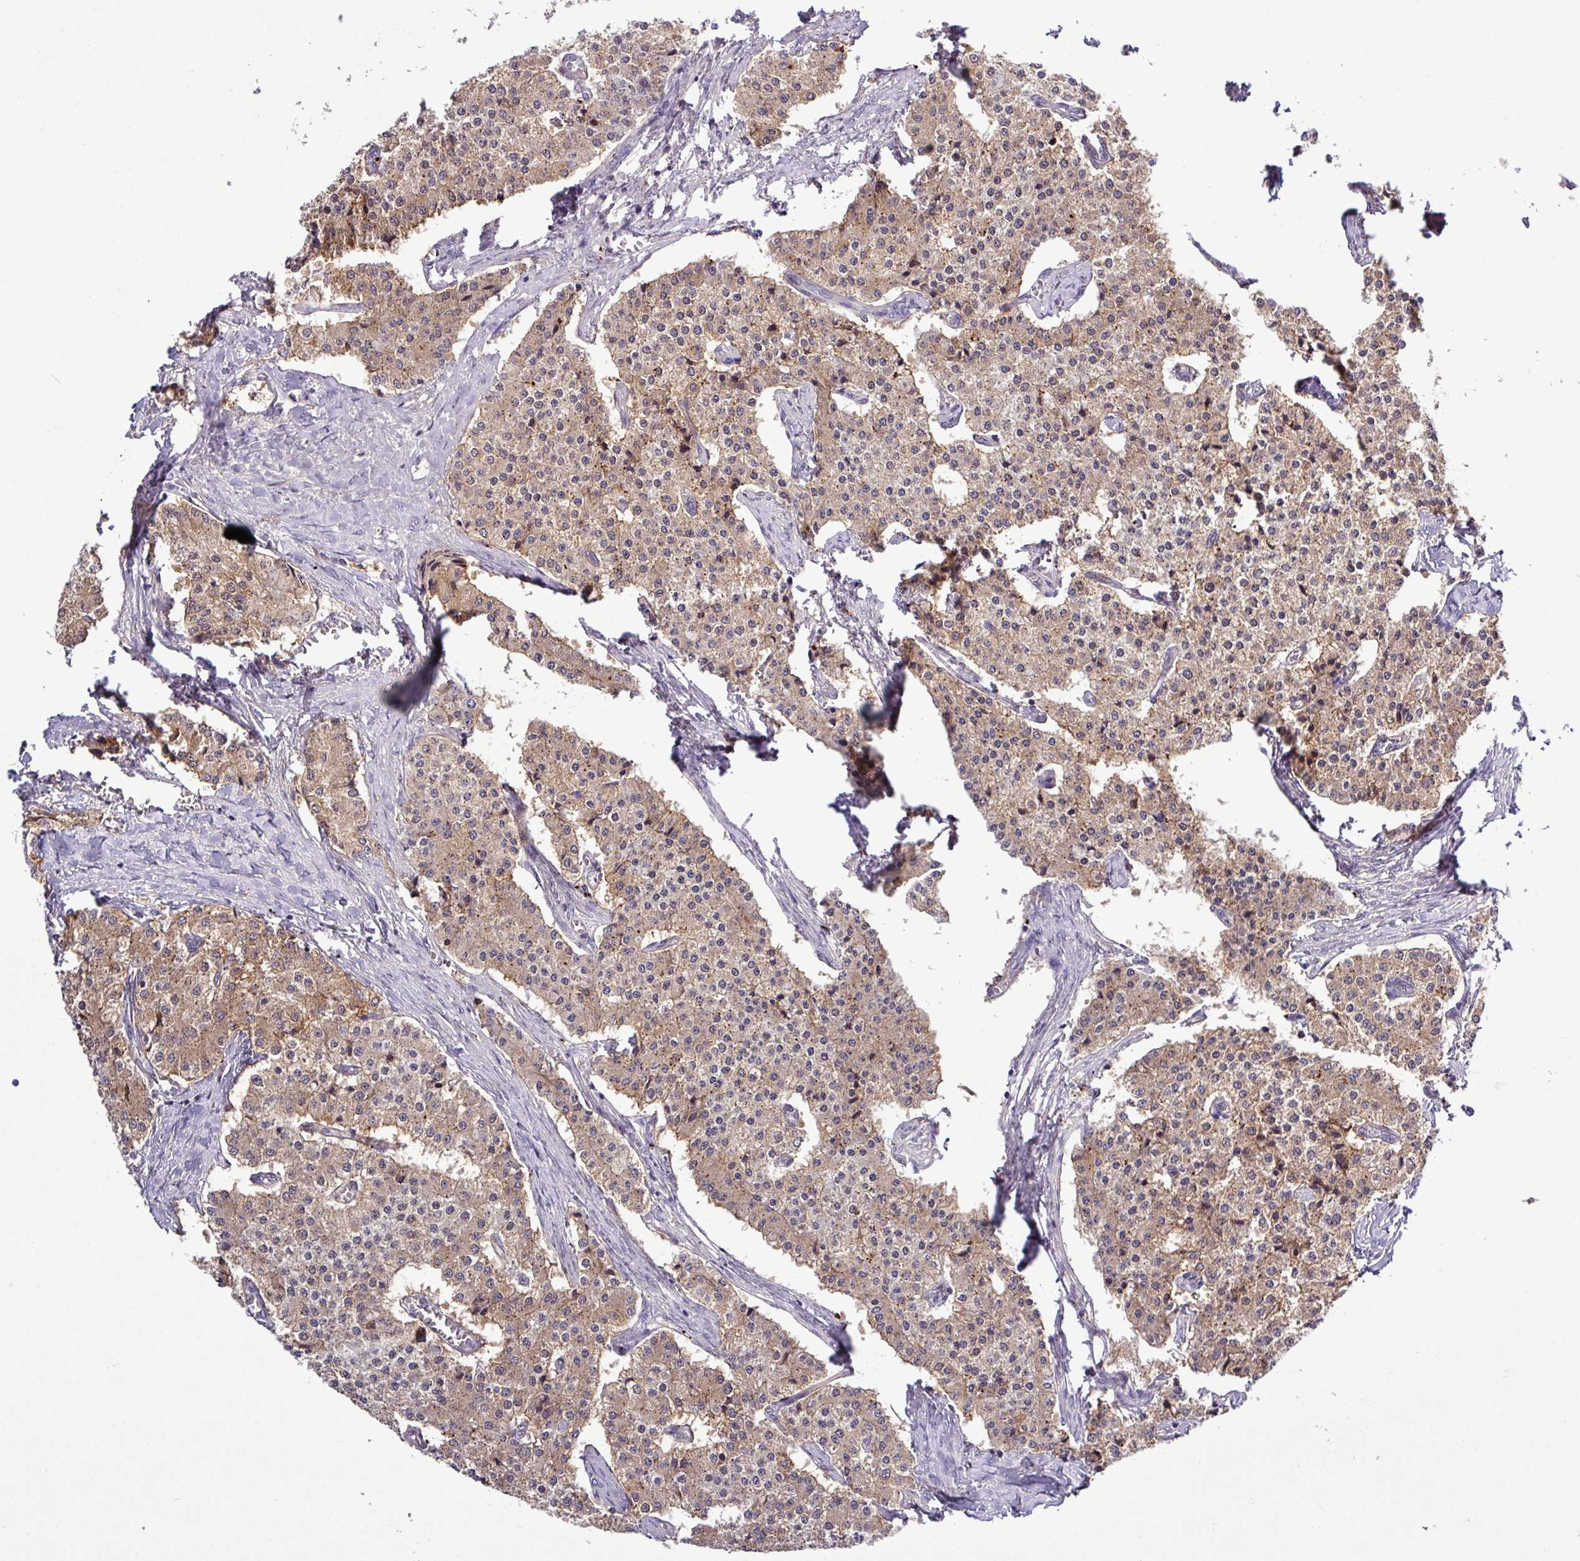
{"staining": {"intensity": "weak", "quantity": ">75%", "location": "cytoplasmic/membranous,nuclear"}, "tissue": "carcinoid", "cell_type": "Tumor cells", "image_type": "cancer", "snomed": [{"axis": "morphology", "description": "Carcinoid, malignant, NOS"}, {"axis": "topography", "description": "Colon"}], "caption": "Immunohistochemistry (DAB (3,3'-diaminobenzidine)) staining of malignant carcinoid shows weak cytoplasmic/membranous and nuclear protein expression in approximately >75% of tumor cells.", "gene": "CARHSP1", "patient": {"sex": "female", "age": 52}}